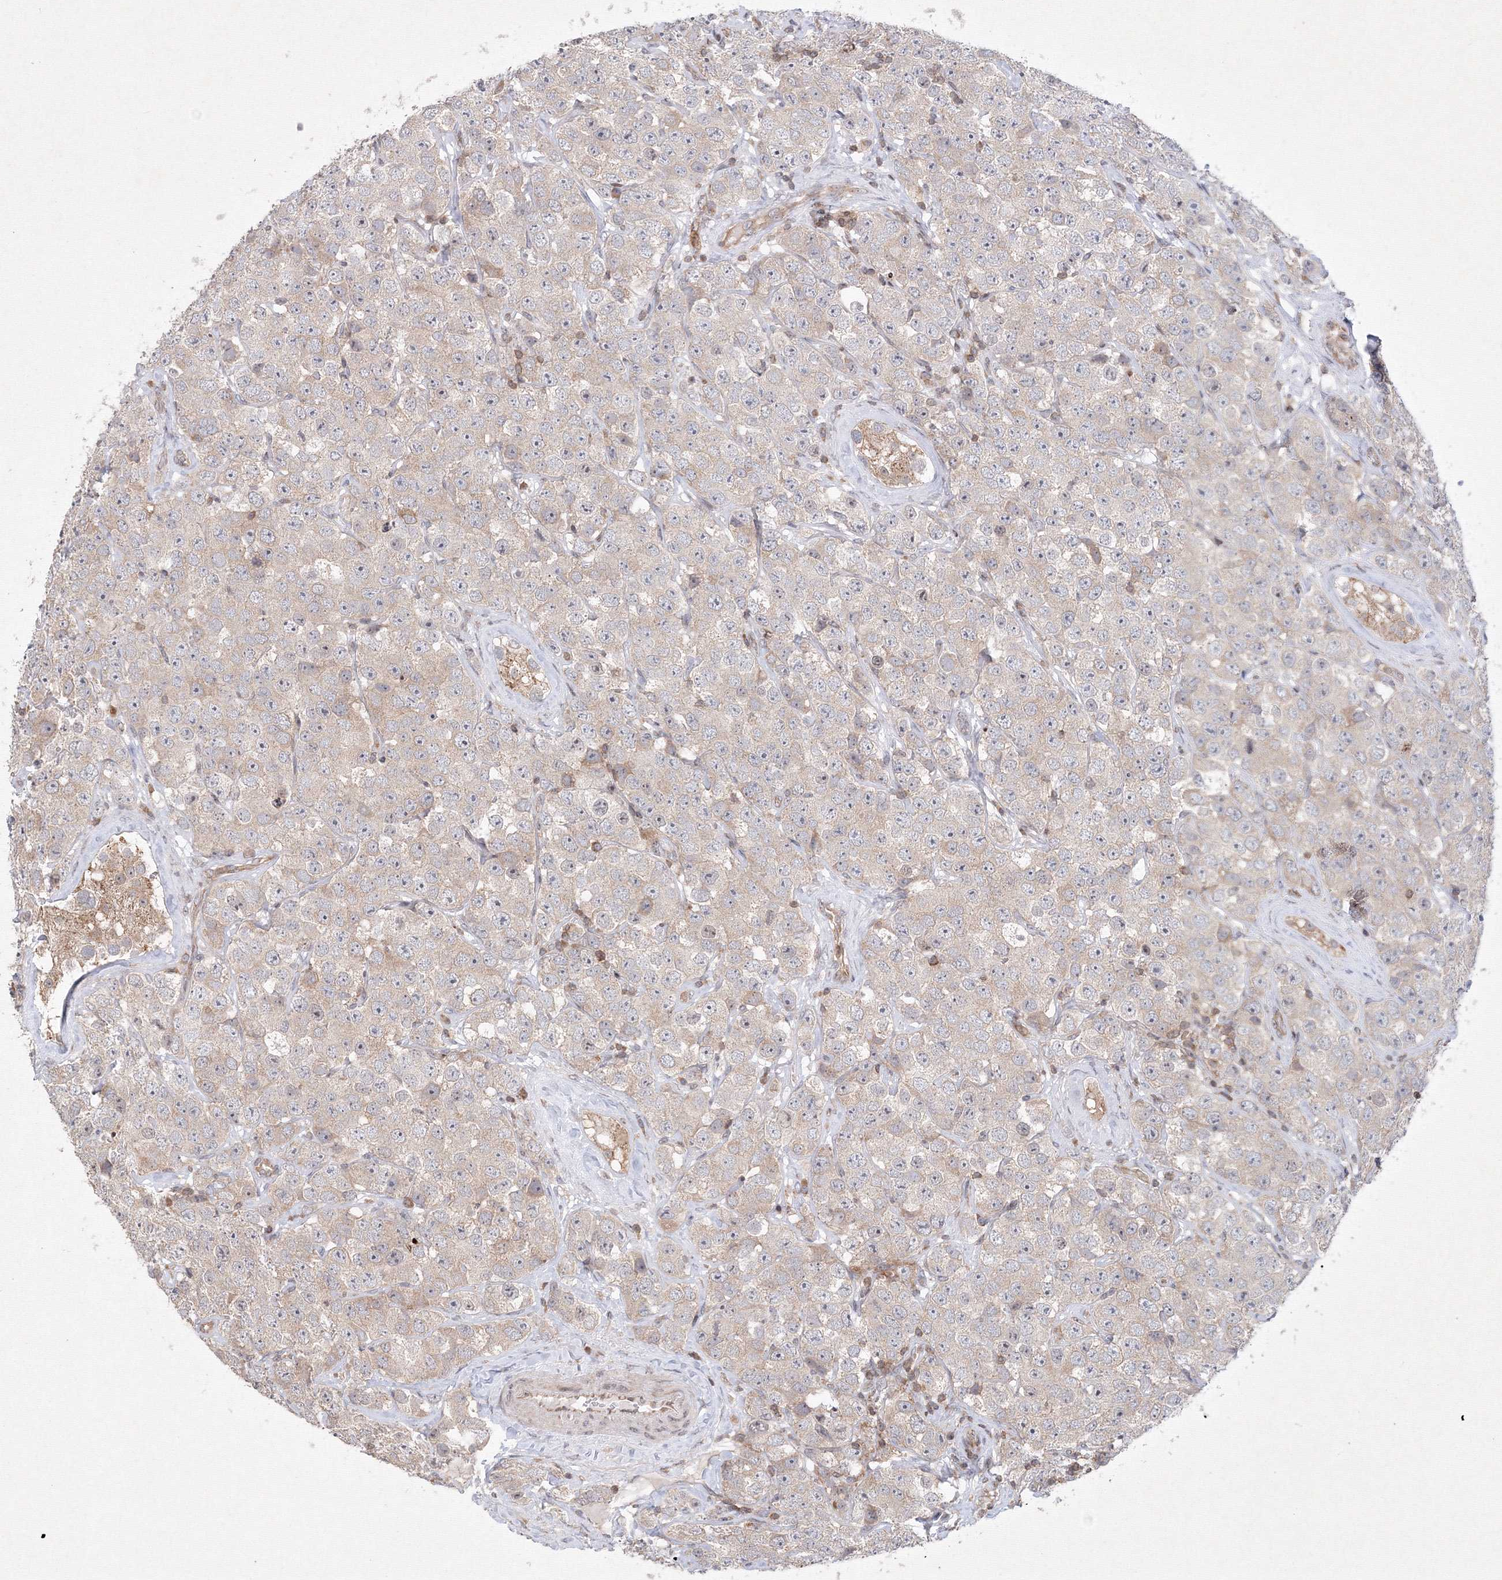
{"staining": {"intensity": "weak", "quantity": ">75%", "location": "cytoplasmic/membranous"}, "tissue": "testis cancer", "cell_type": "Tumor cells", "image_type": "cancer", "snomed": [{"axis": "morphology", "description": "Seminoma, NOS"}, {"axis": "topography", "description": "Testis"}], "caption": "Immunohistochemistry (IHC) histopathology image of neoplastic tissue: testis seminoma stained using IHC displays low levels of weak protein expression localized specifically in the cytoplasmic/membranous of tumor cells, appearing as a cytoplasmic/membranous brown color.", "gene": "MKRN2", "patient": {"sex": "male", "age": 28}}